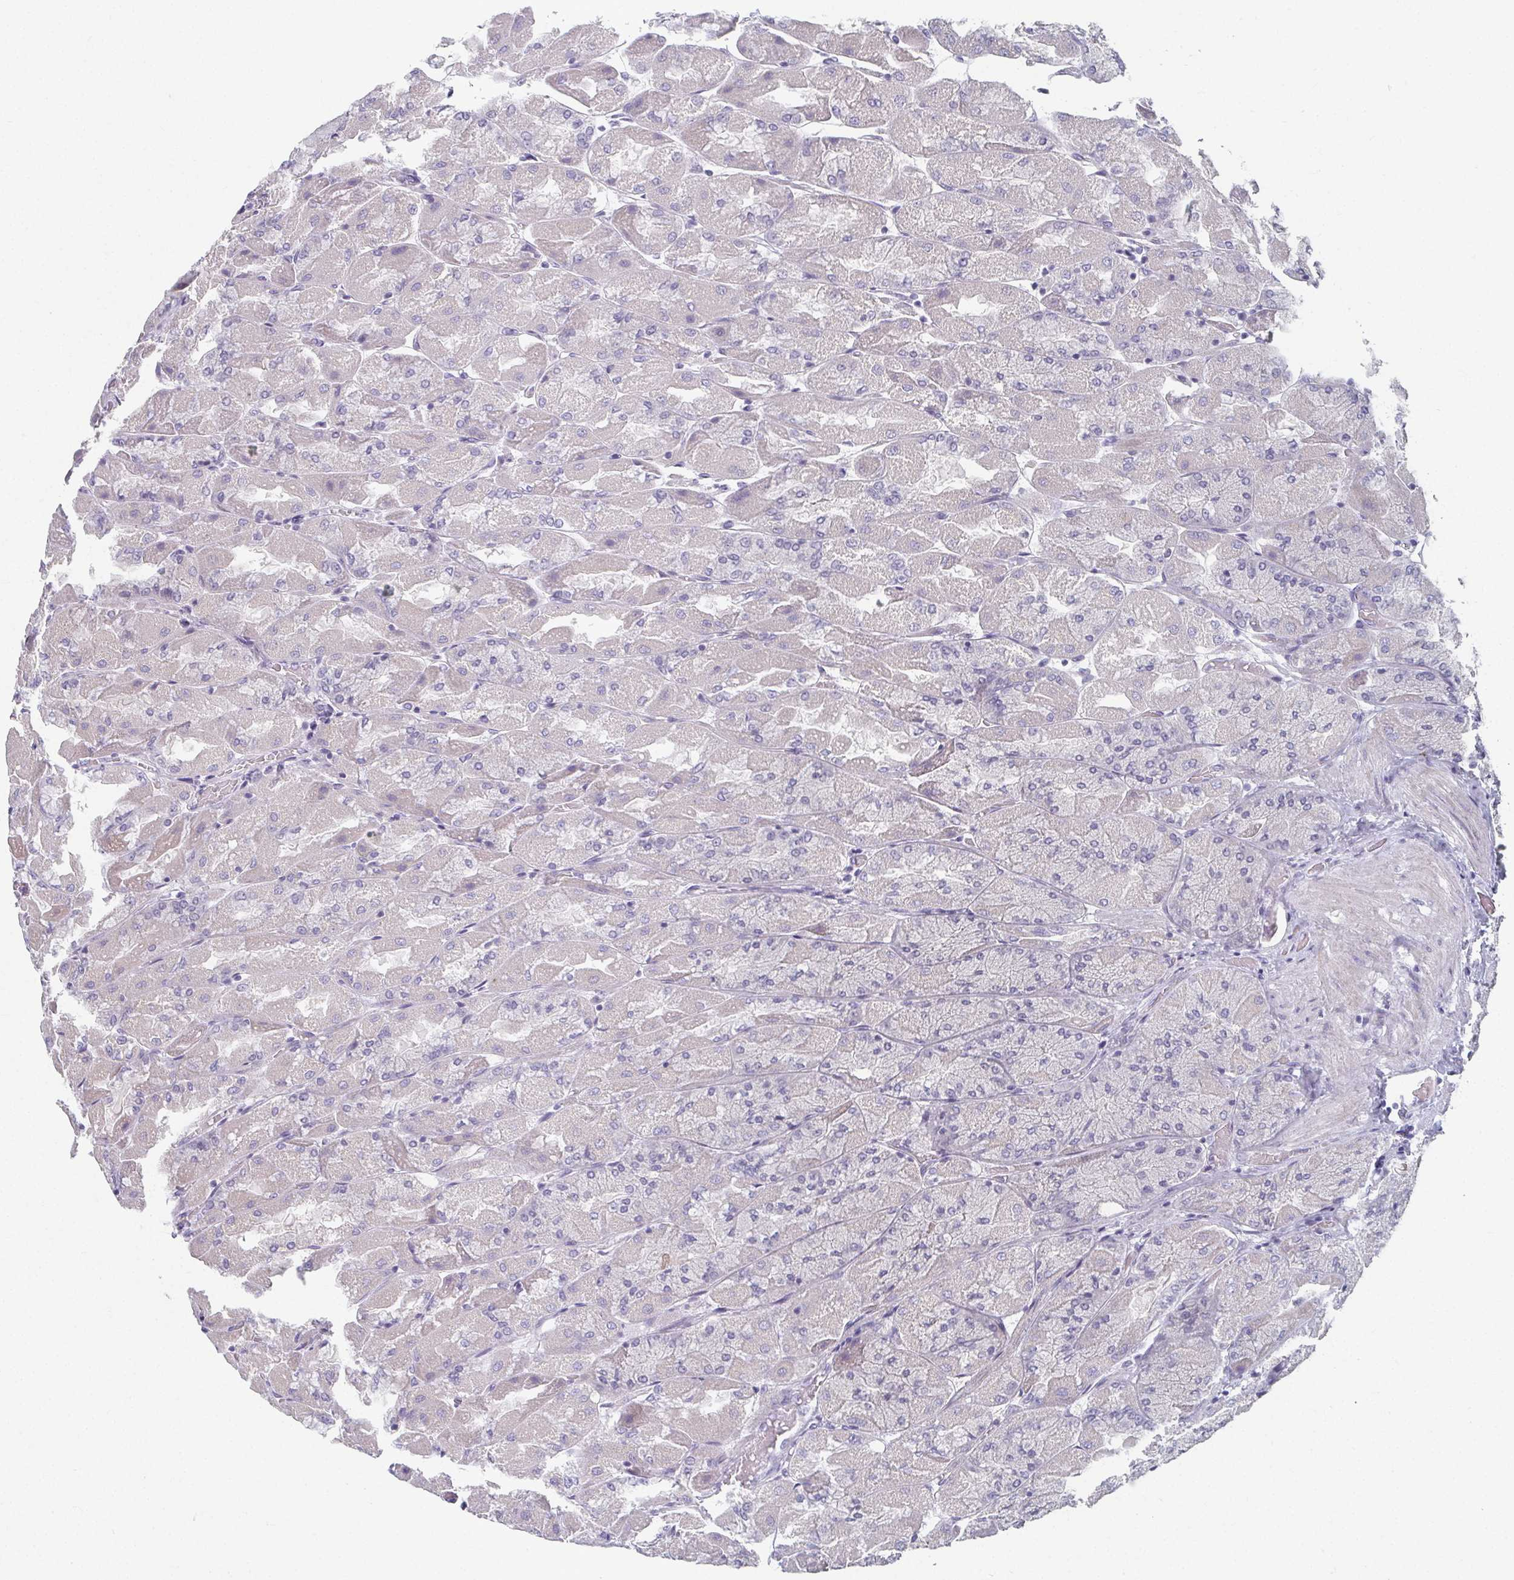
{"staining": {"intensity": "negative", "quantity": "none", "location": "none"}, "tissue": "stomach", "cell_type": "Glandular cells", "image_type": "normal", "snomed": [{"axis": "morphology", "description": "Normal tissue, NOS"}, {"axis": "topography", "description": "Stomach"}], "caption": "Glandular cells show no significant expression in unremarkable stomach.", "gene": "CAMKV", "patient": {"sex": "female", "age": 61}}